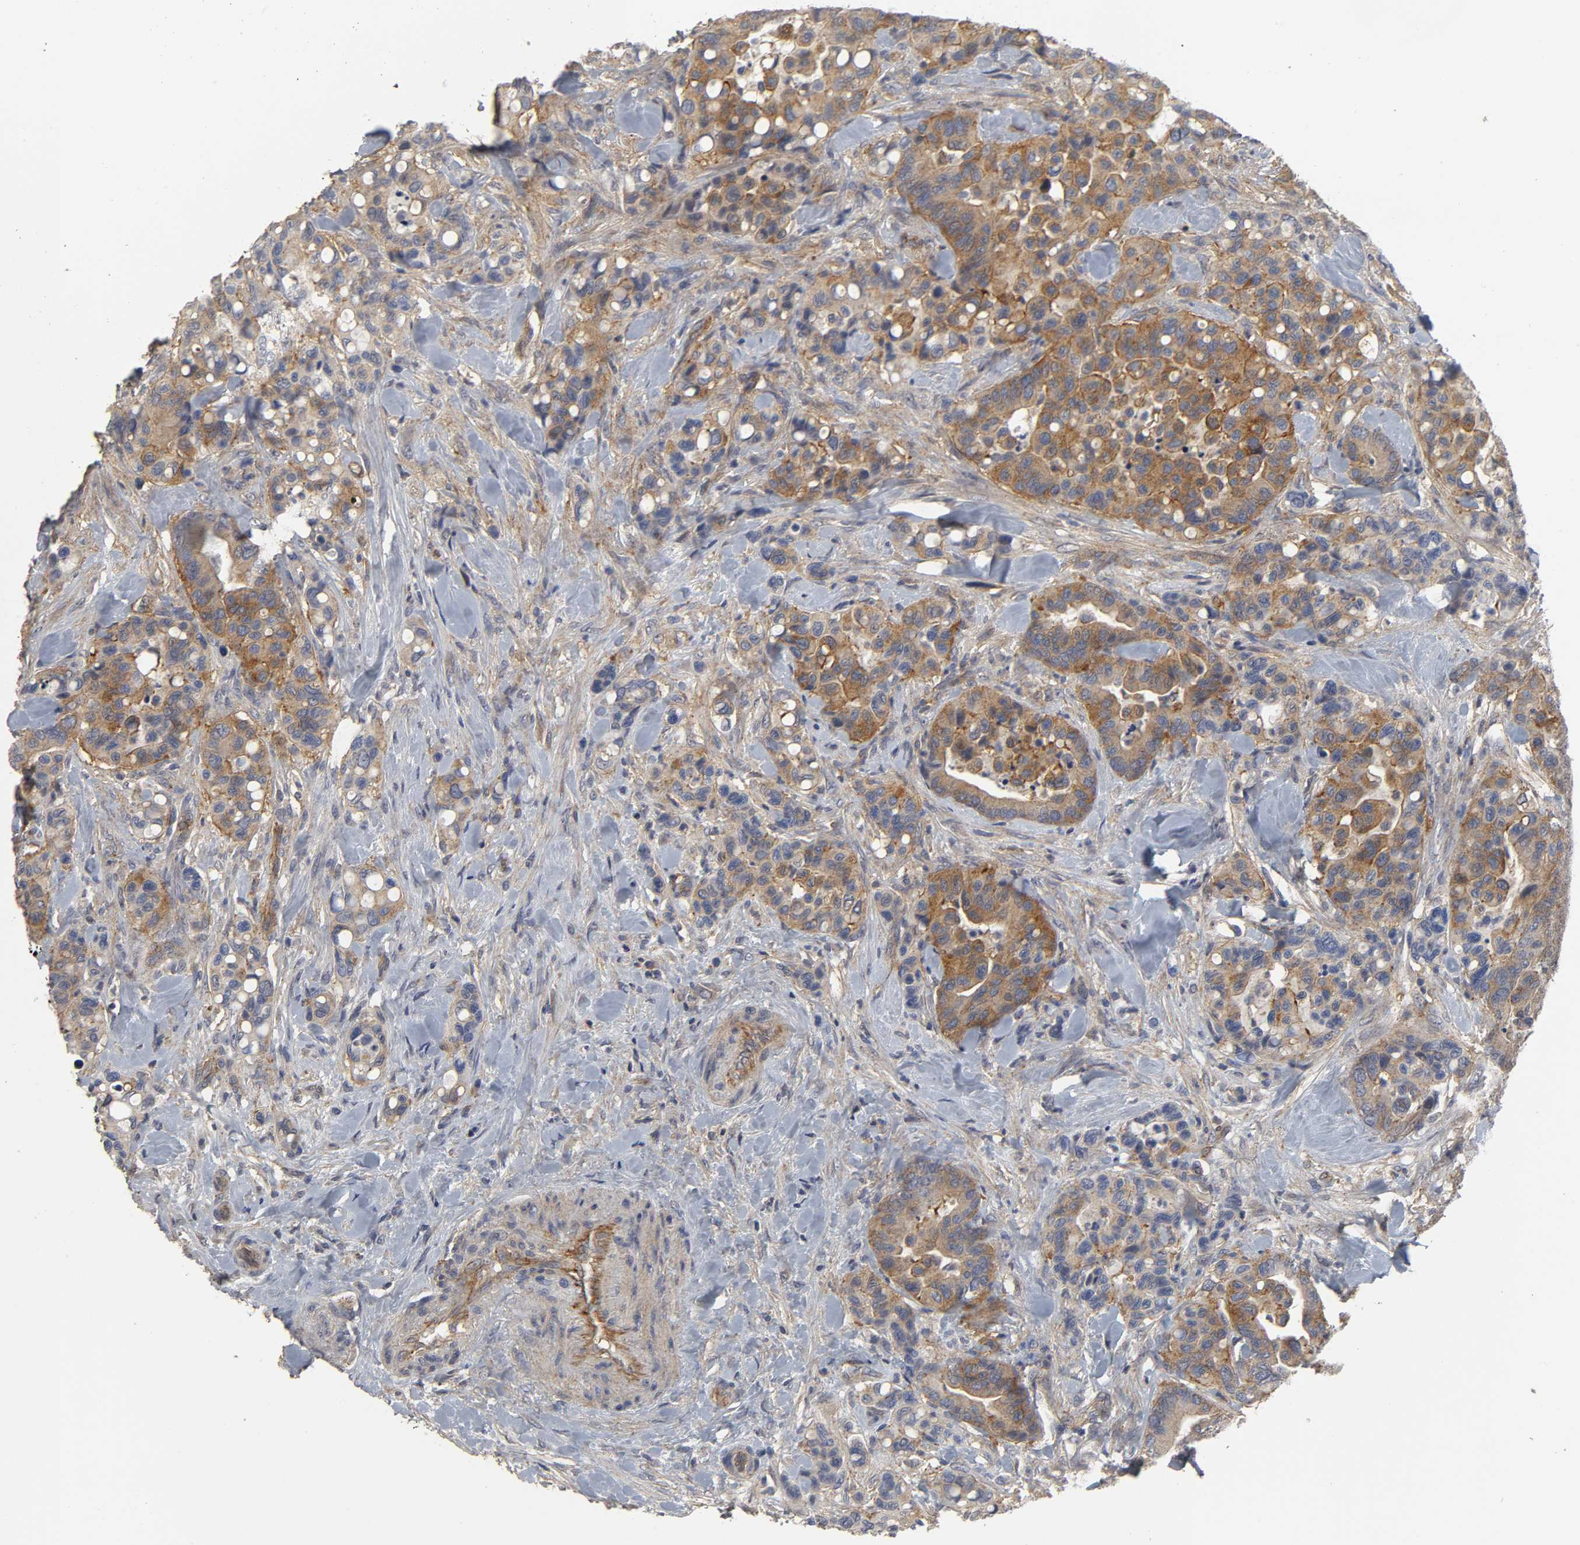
{"staining": {"intensity": "strong", "quantity": ">75%", "location": "cytoplasmic/membranous"}, "tissue": "colorectal cancer", "cell_type": "Tumor cells", "image_type": "cancer", "snomed": [{"axis": "morphology", "description": "Normal tissue, NOS"}, {"axis": "morphology", "description": "Adenocarcinoma, NOS"}, {"axis": "topography", "description": "Colon"}], "caption": "Immunohistochemistry staining of colorectal adenocarcinoma, which shows high levels of strong cytoplasmic/membranous positivity in about >75% of tumor cells indicating strong cytoplasmic/membranous protein expression. The staining was performed using DAB (brown) for protein detection and nuclei were counterstained in hematoxylin (blue).", "gene": "SH3GLB1", "patient": {"sex": "male", "age": 82}}